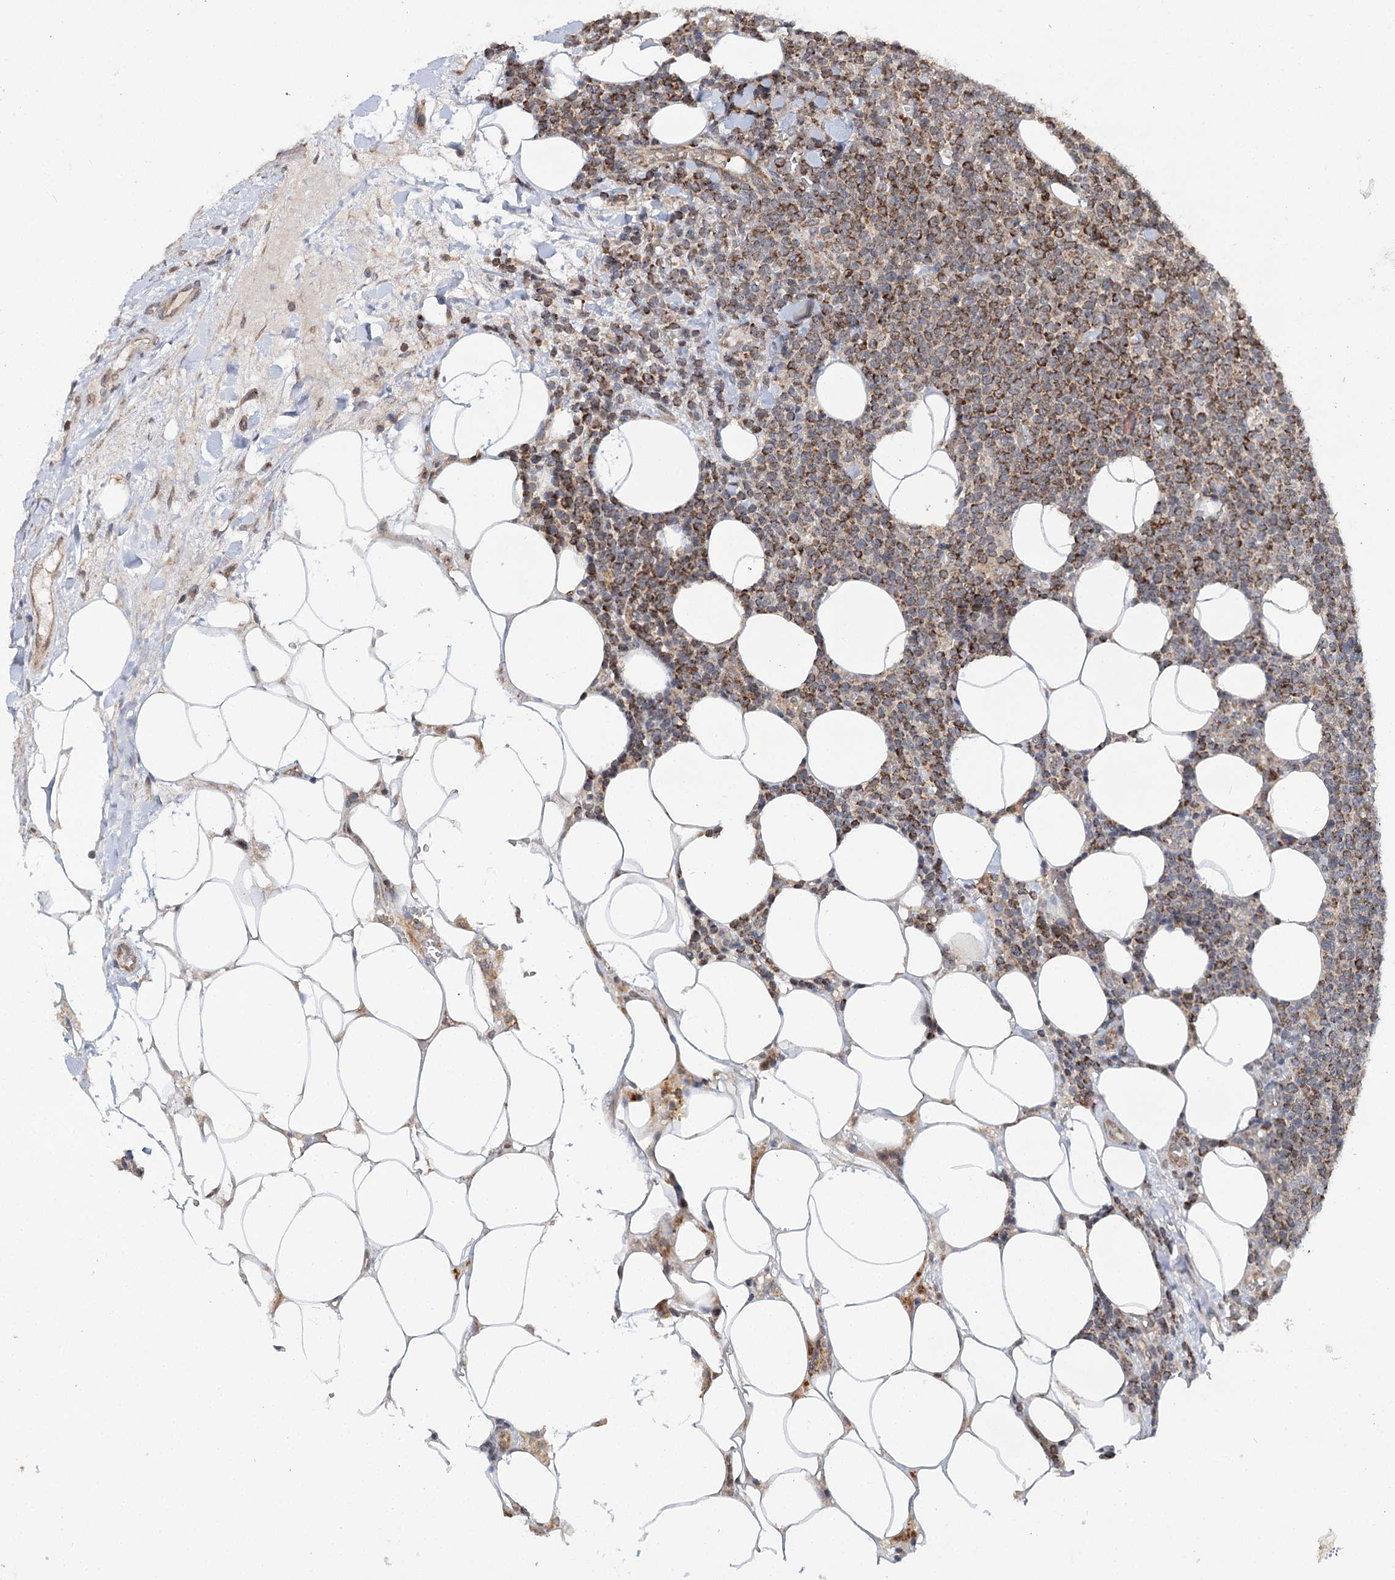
{"staining": {"intensity": "moderate", "quantity": ">75%", "location": "cytoplasmic/membranous"}, "tissue": "lymphoma", "cell_type": "Tumor cells", "image_type": "cancer", "snomed": [{"axis": "morphology", "description": "Malignant lymphoma, non-Hodgkin's type, High grade"}, {"axis": "topography", "description": "Lymph node"}], "caption": "Immunohistochemistry (IHC) staining of high-grade malignant lymphoma, non-Hodgkin's type, which reveals medium levels of moderate cytoplasmic/membranous expression in about >75% of tumor cells indicating moderate cytoplasmic/membranous protein staining. The staining was performed using DAB (brown) for protein detection and nuclei were counterstained in hematoxylin (blue).", "gene": "ZNRF3", "patient": {"sex": "male", "age": 61}}